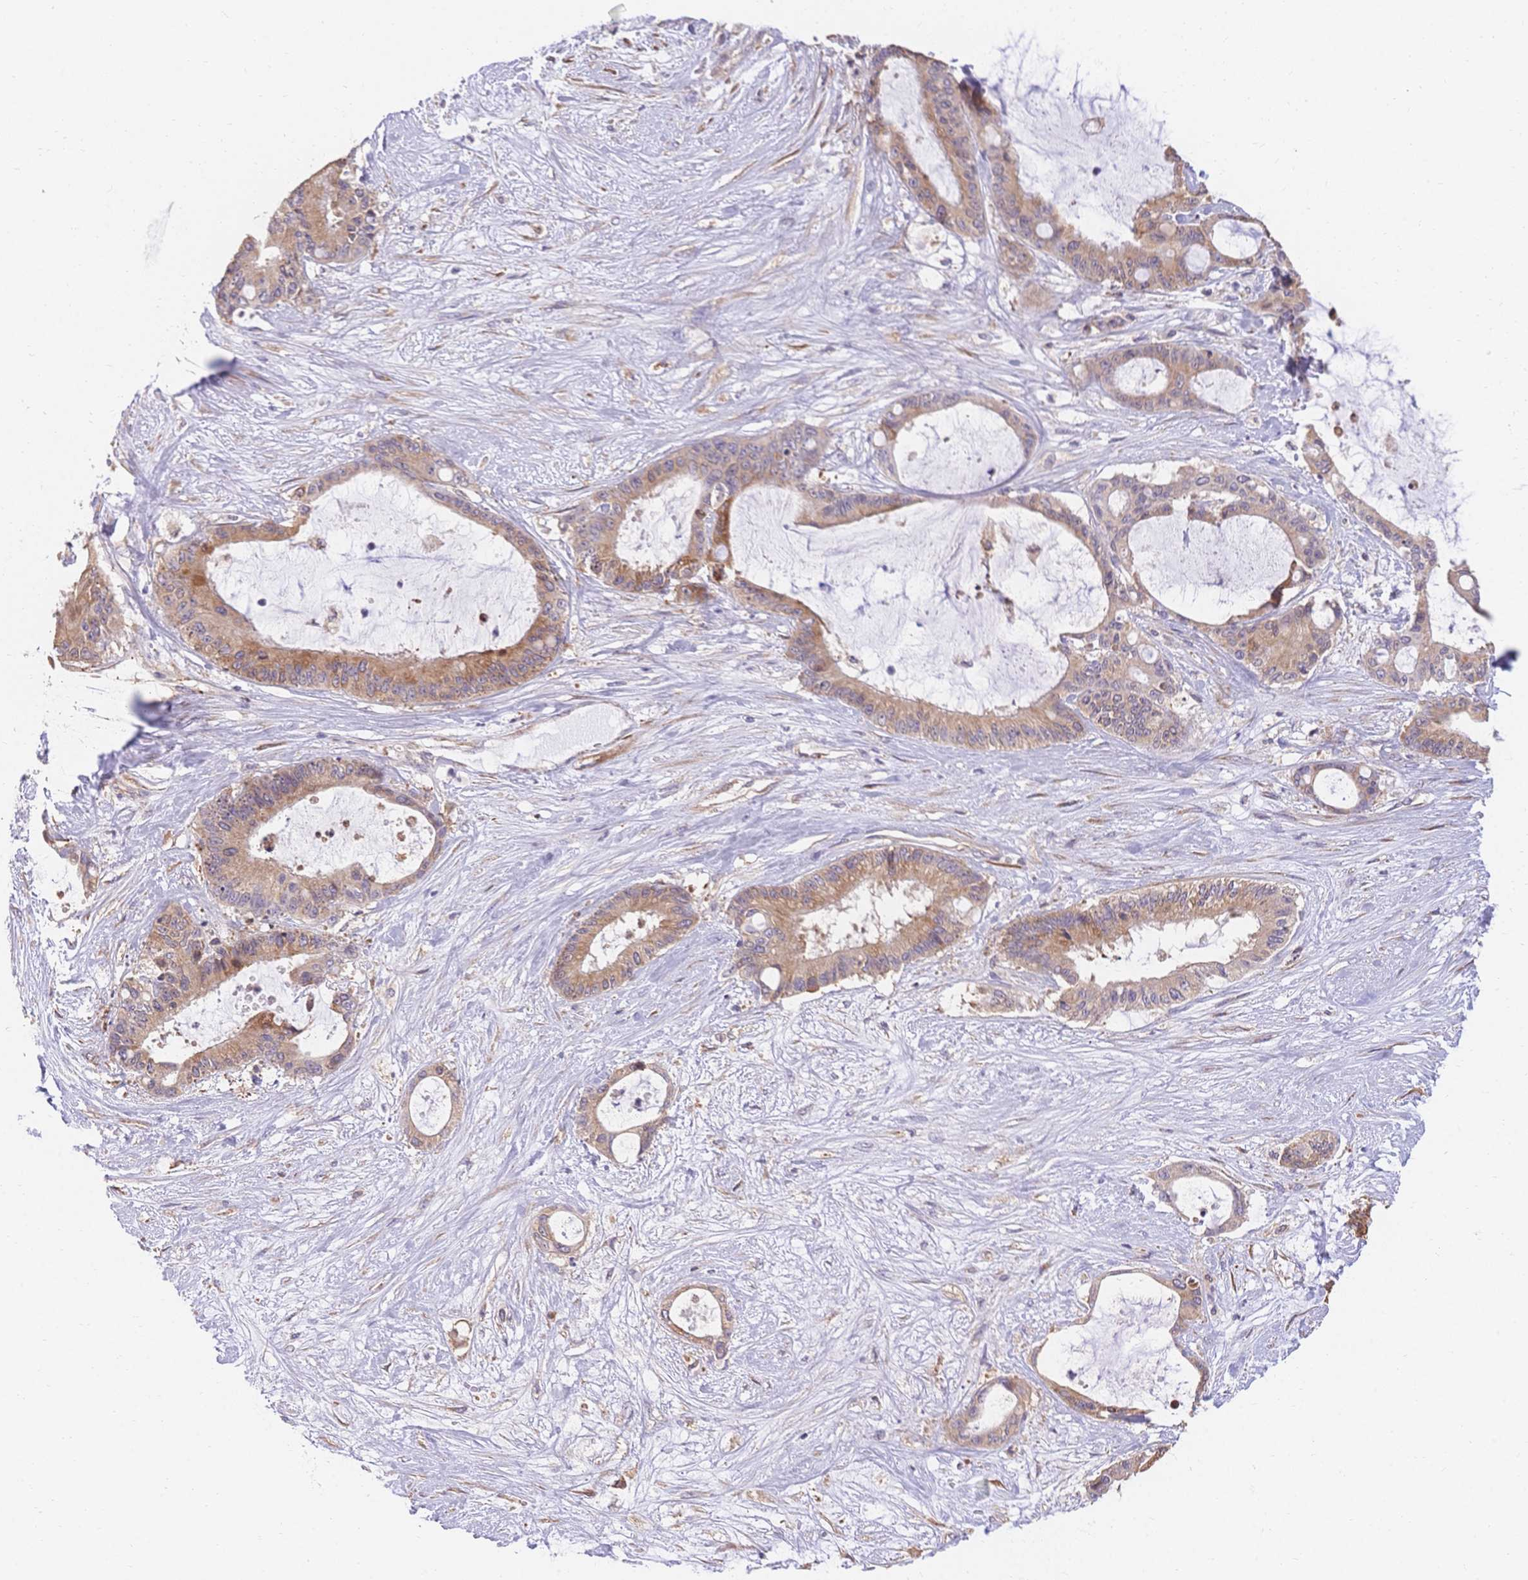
{"staining": {"intensity": "moderate", "quantity": ">75%", "location": "cytoplasmic/membranous"}, "tissue": "liver cancer", "cell_type": "Tumor cells", "image_type": "cancer", "snomed": [{"axis": "morphology", "description": "Normal tissue, NOS"}, {"axis": "morphology", "description": "Cholangiocarcinoma"}, {"axis": "topography", "description": "Liver"}, {"axis": "topography", "description": "Peripheral nerve tissue"}], "caption": "Liver cancer (cholangiocarcinoma) tissue reveals moderate cytoplasmic/membranous positivity in approximately >75% of tumor cells, visualized by immunohistochemistry.", "gene": "HS3ST5", "patient": {"sex": "female", "age": 73}}